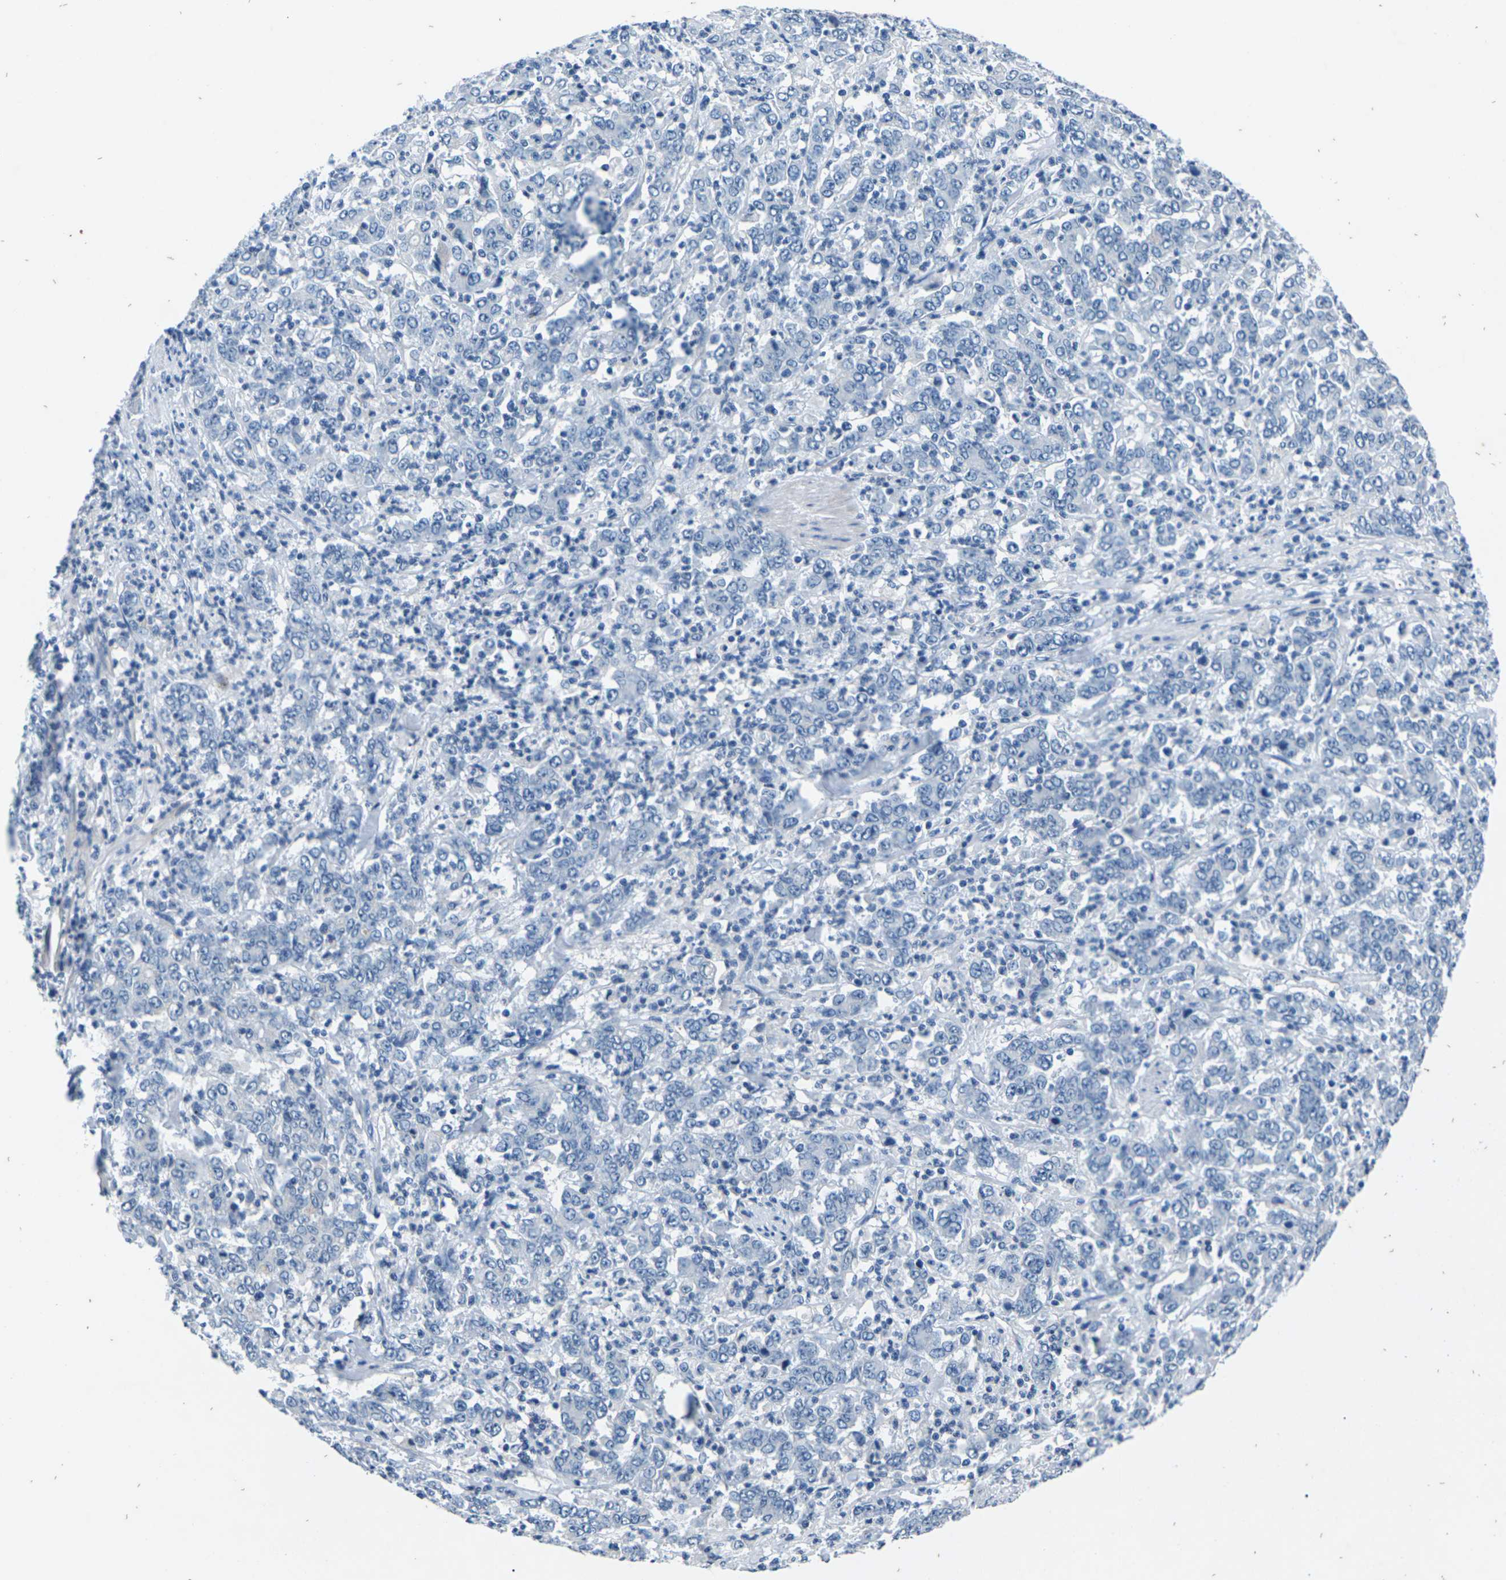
{"staining": {"intensity": "negative", "quantity": "none", "location": "none"}, "tissue": "stomach cancer", "cell_type": "Tumor cells", "image_type": "cancer", "snomed": [{"axis": "morphology", "description": "Adenocarcinoma, NOS"}, {"axis": "topography", "description": "Stomach, lower"}], "caption": "Immunohistochemical staining of human stomach cancer displays no significant positivity in tumor cells.", "gene": "UMOD", "patient": {"sex": "female", "age": 71}}